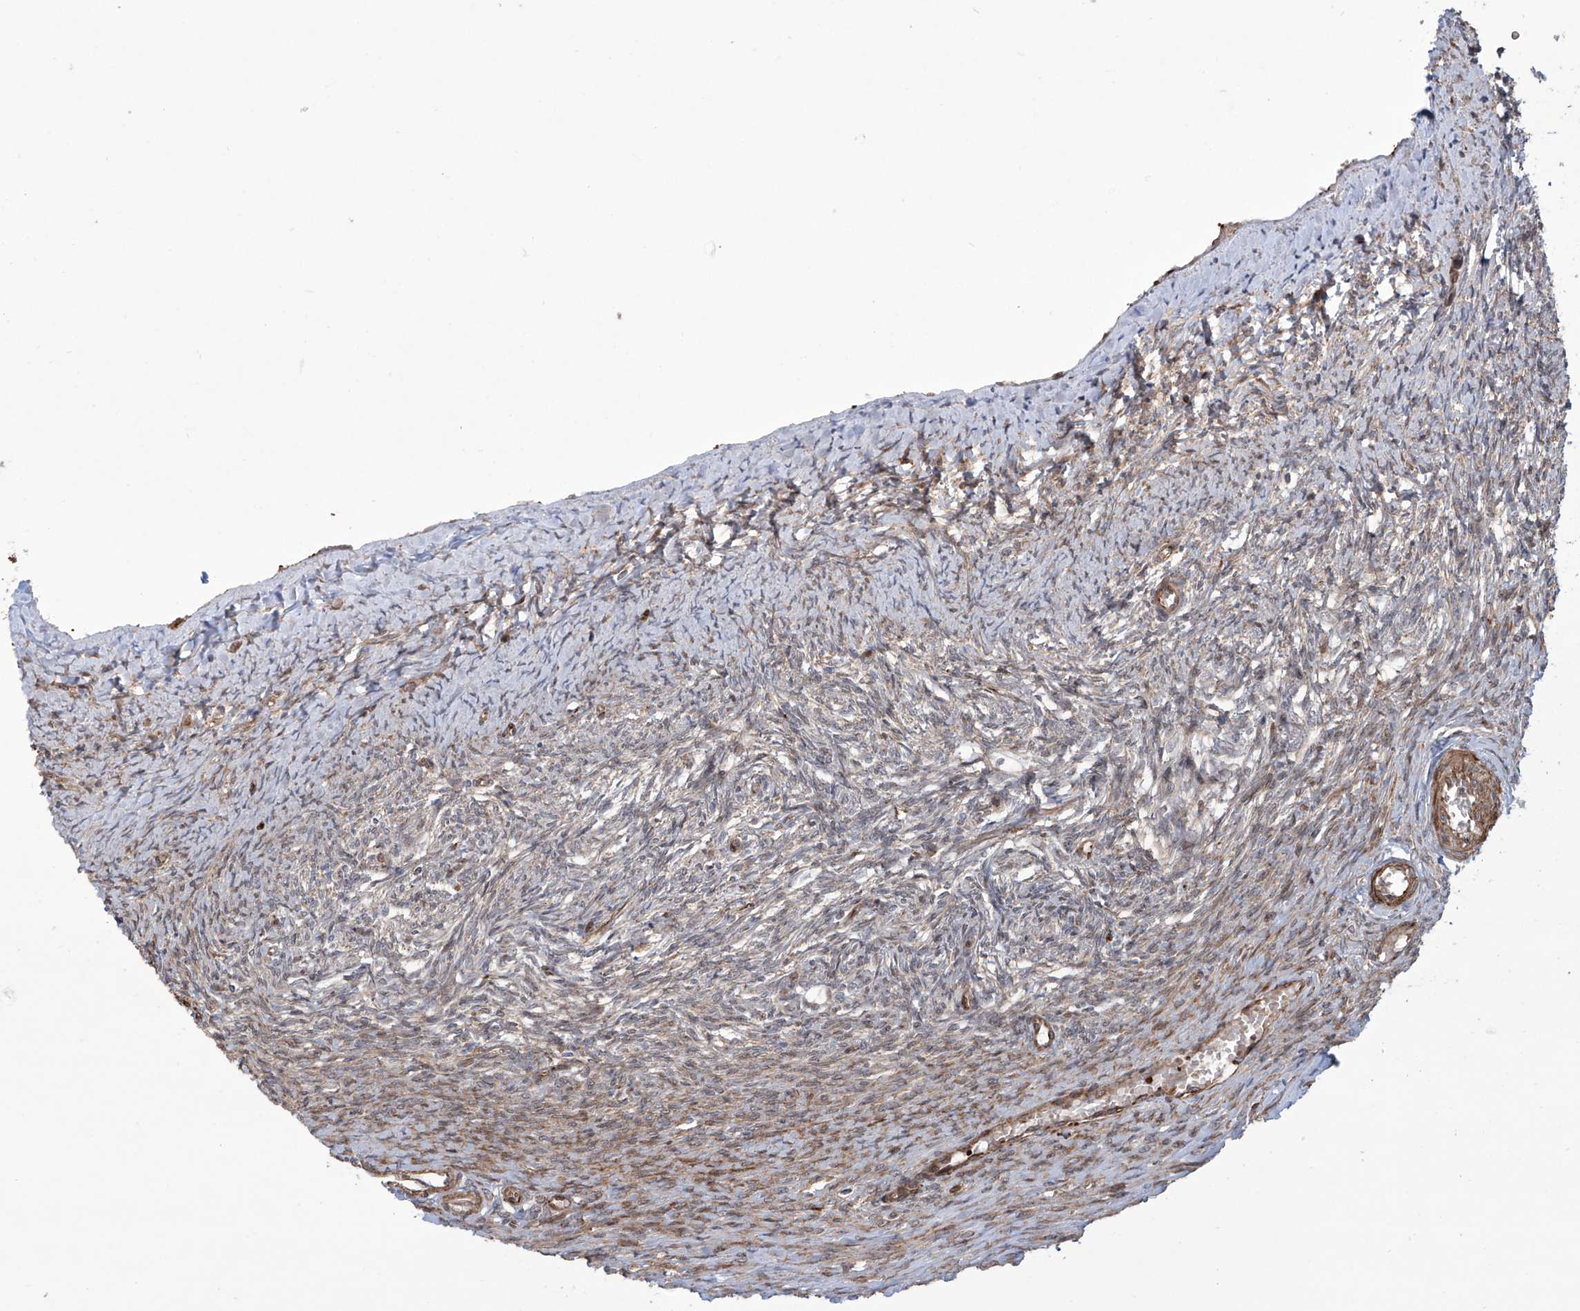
{"staining": {"intensity": "moderate", "quantity": ">75%", "location": "cytoplasmic/membranous"}, "tissue": "ovary", "cell_type": "Follicle cells", "image_type": "normal", "snomed": [{"axis": "morphology", "description": "Adenocarcinoma, NOS"}, {"axis": "topography", "description": "Endometrium"}], "caption": "Follicle cells reveal medium levels of moderate cytoplasmic/membranous positivity in about >75% of cells in benign ovary. (IHC, brightfield microscopy, high magnification).", "gene": "APAF1", "patient": {"sex": "female", "age": 32}}